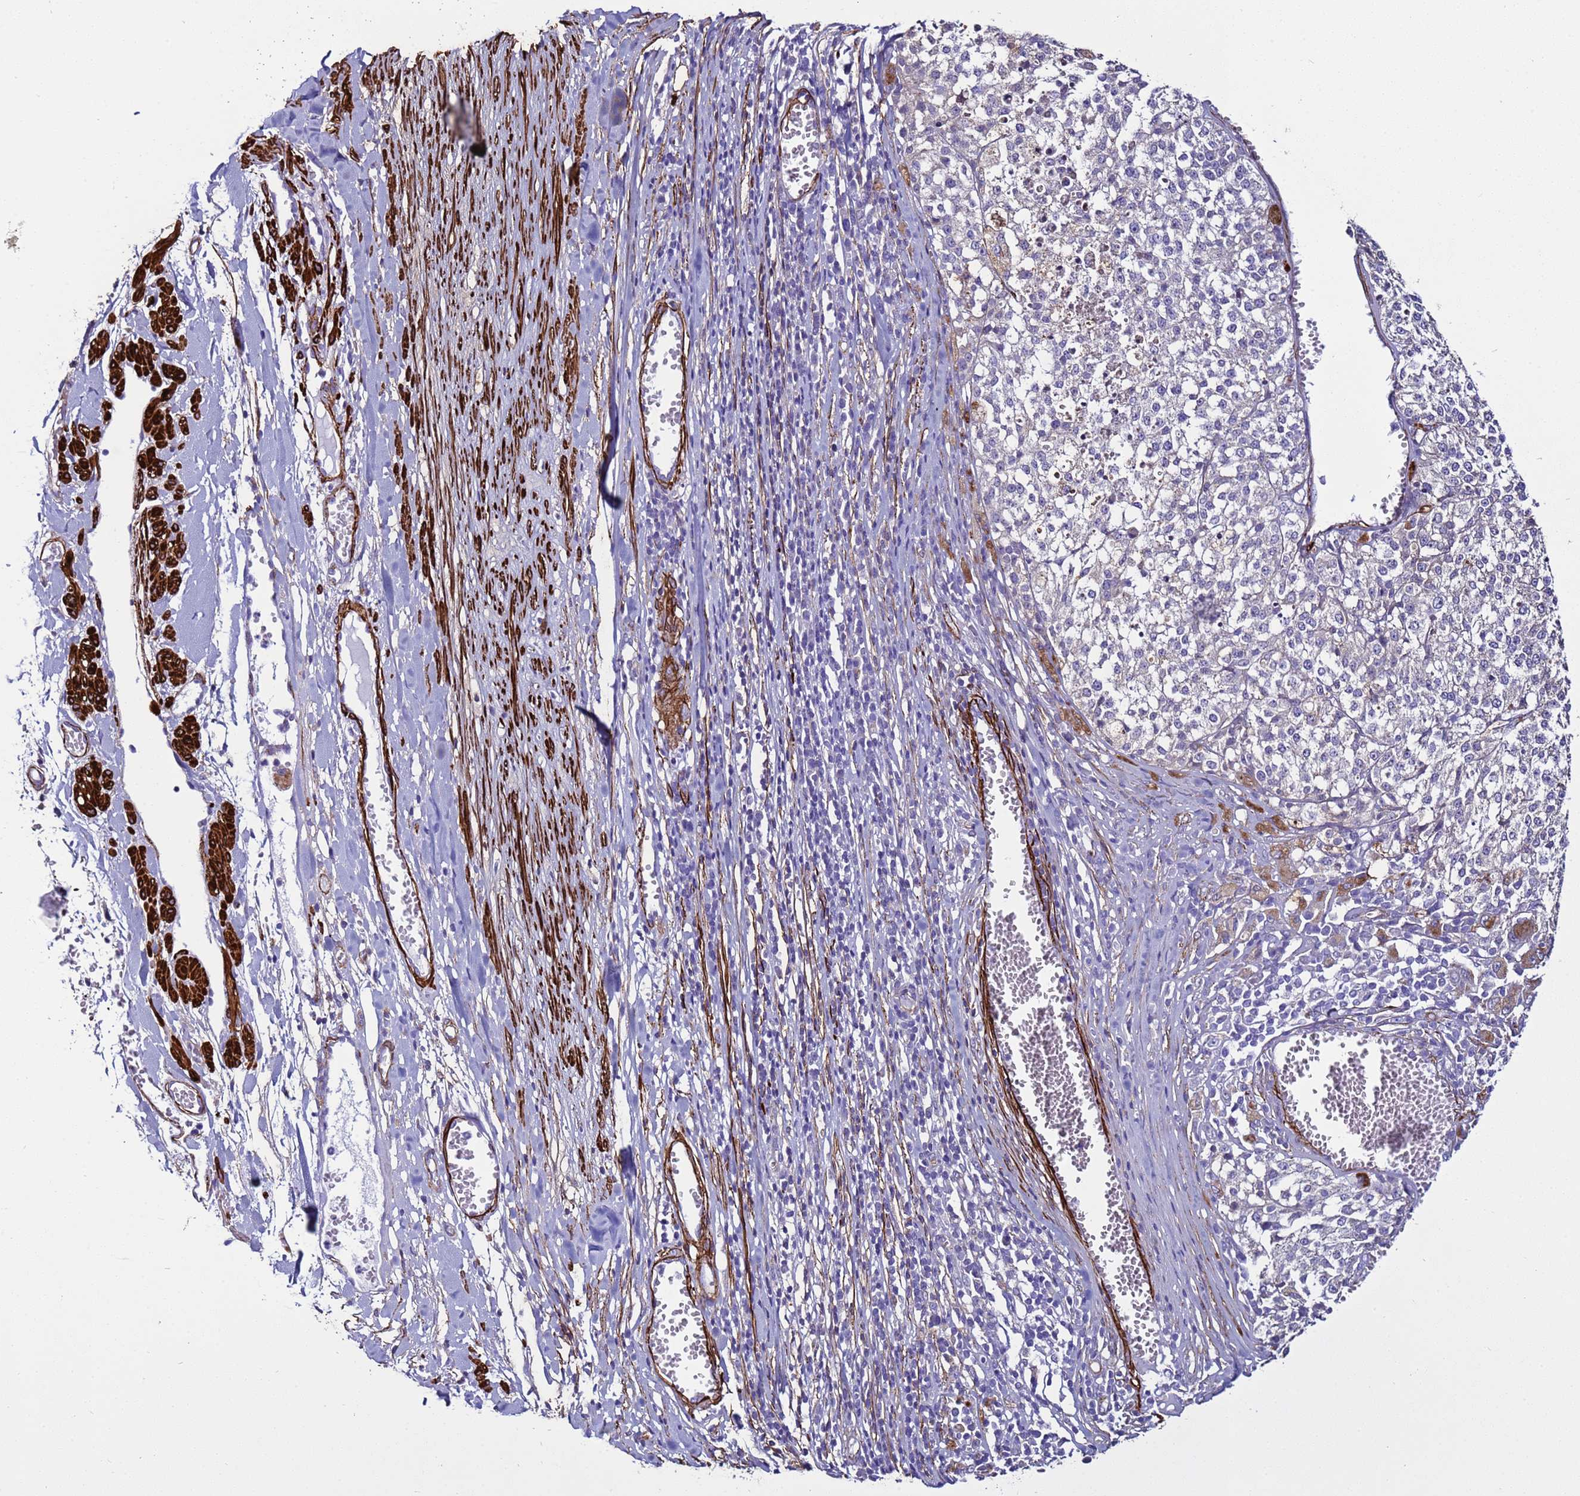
{"staining": {"intensity": "negative", "quantity": "none", "location": "none"}, "tissue": "melanoma", "cell_type": "Tumor cells", "image_type": "cancer", "snomed": [{"axis": "morphology", "description": "Malignant melanoma, NOS"}, {"axis": "topography", "description": "Skin"}], "caption": "Immunohistochemical staining of melanoma demonstrates no significant staining in tumor cells.", "gene": "RABL2B", "patient": {"sex": "female", "age": 64}}